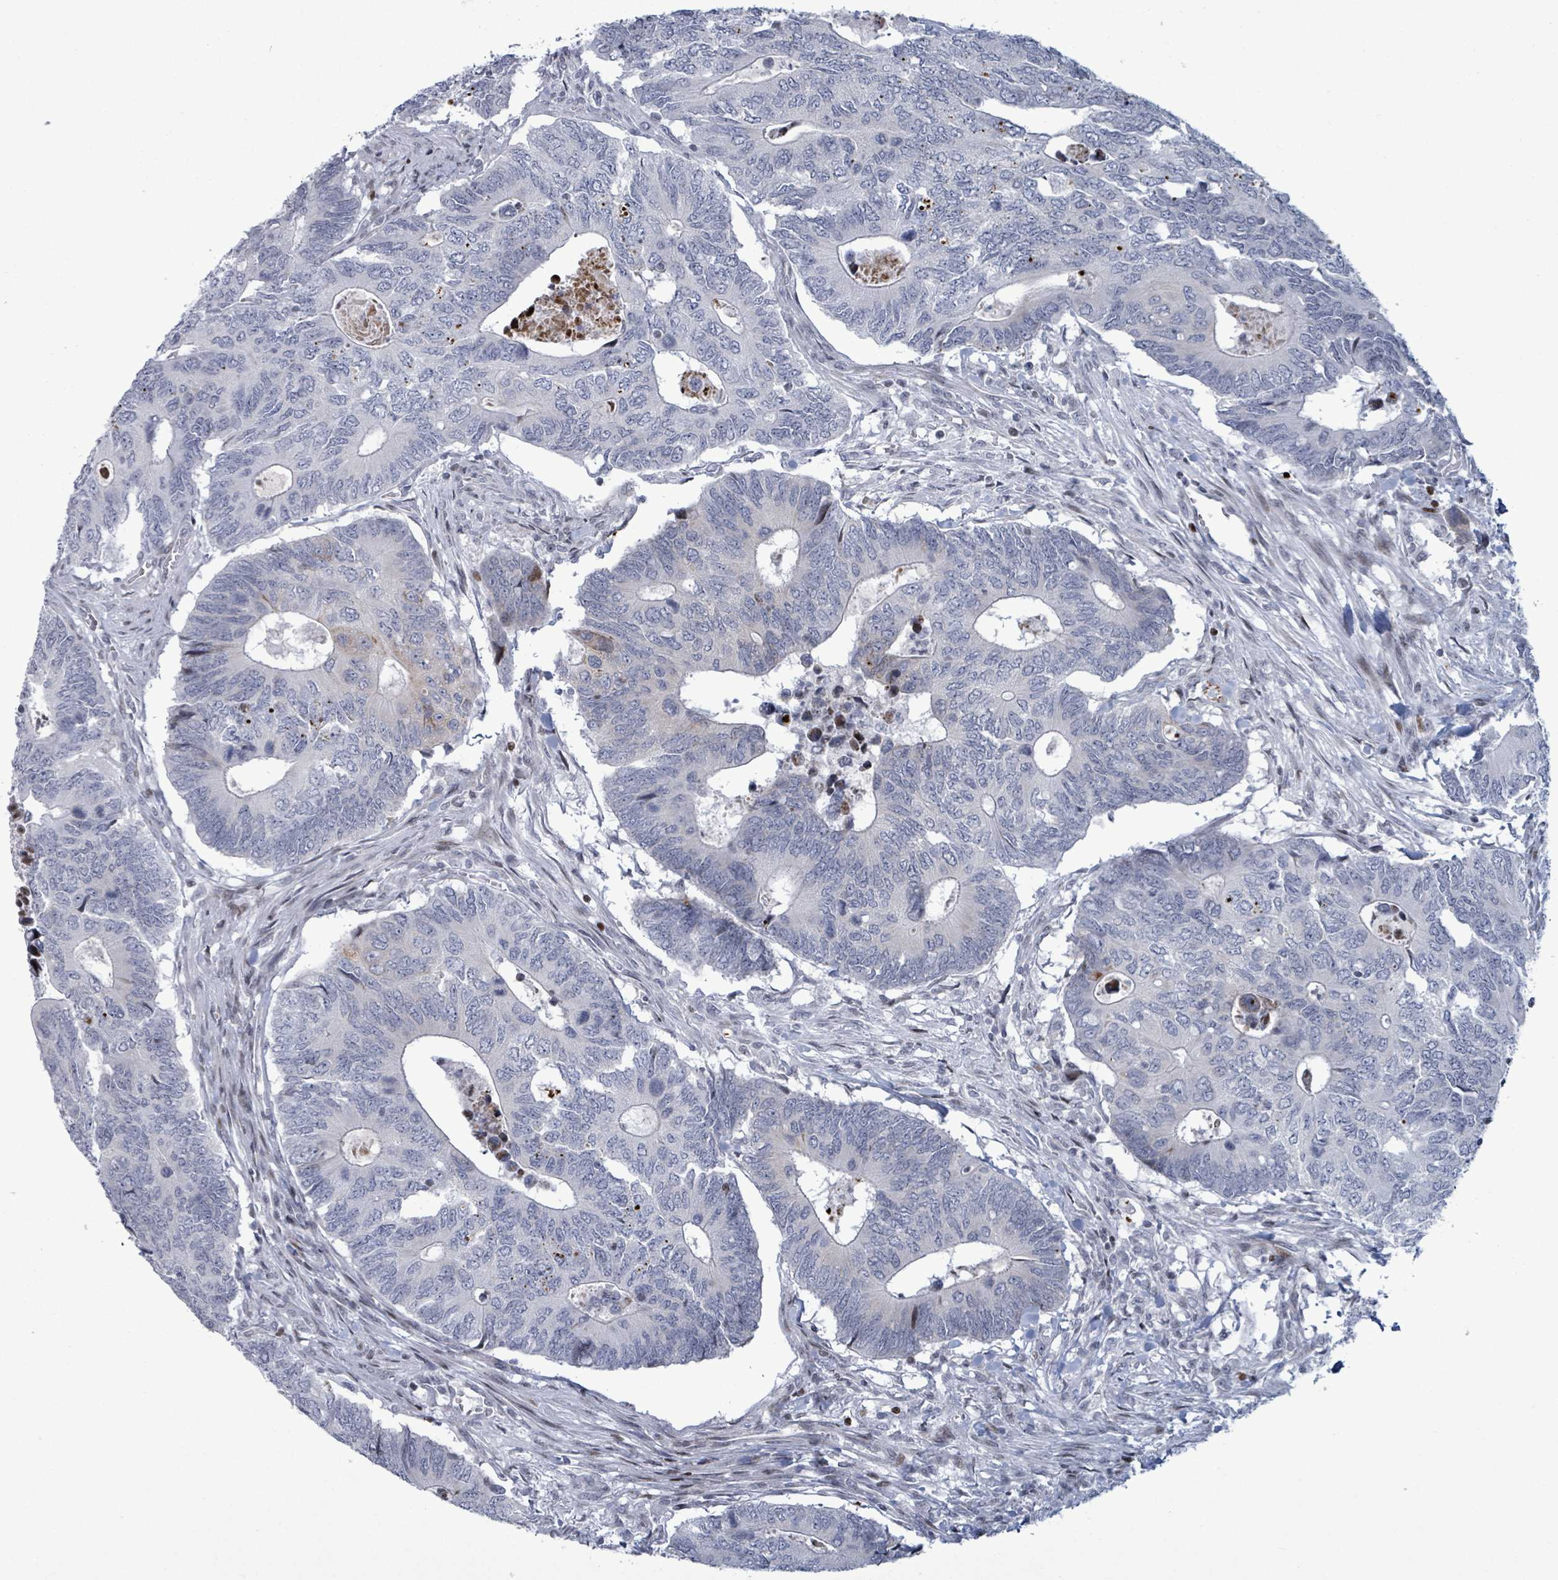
{"staining": {"intensity": "negative", "quantity": "none", "location": "none"}, "tissue": "colorectal cancer", "cell_type": "Tumor cells", "image_type": "cancer", "snomed": [{"axis": "morphology", "description": "Adenocarcinoma, NOS"}, {"axis": "topography", "description": "Colon"}], "caption": "Immunohistochemistry (IHC) micrograph of human colorectal adenocarcinoma stained for a protein (brown), which exhibits no positivity in tumor cells. (DAB (3,3'-diaminobenzidine) IHC, high magnification).", "gene": "FNDC4", "patient": {"sex": "male", "age": 87}}